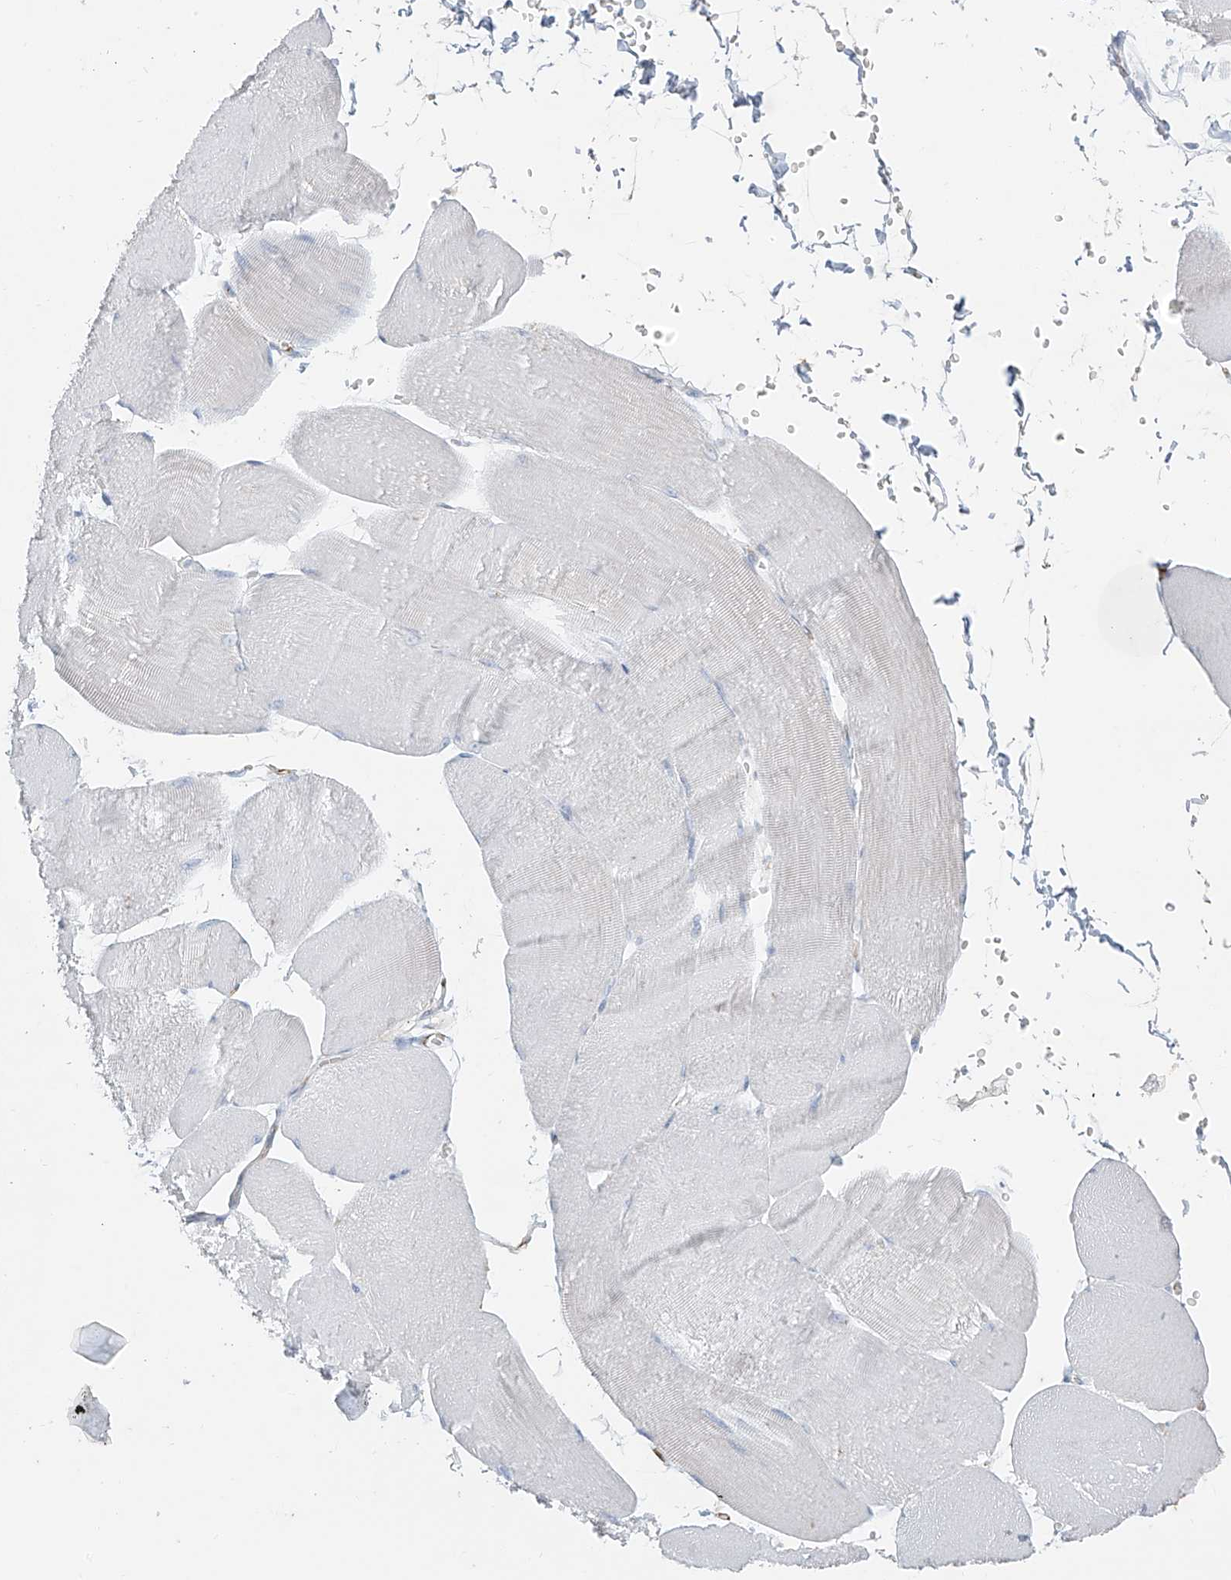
{"staining": {"intensity": "negative", "quantity": "none", "location": "none"}, "tissue": "skeletal muscle", "cell_type": "Myocytes", "image_type": "normal", "snomed": [{"axis": "morphology", "description": "Normal tissue, NOS"}, {"axis": "morphology", "description": "Basal cell carcinoma"}, {"axis": "topography", "description": "Skeletal muscle"}], "caption": "Unremarkable skeletal muscle was stained to show a protein in brown. There is no significant staining in myocytes. (DAB immunohistochemistry, high magnification).", "gene": "CX3CR1", "patient": {"sex": "female", "age": 64}}